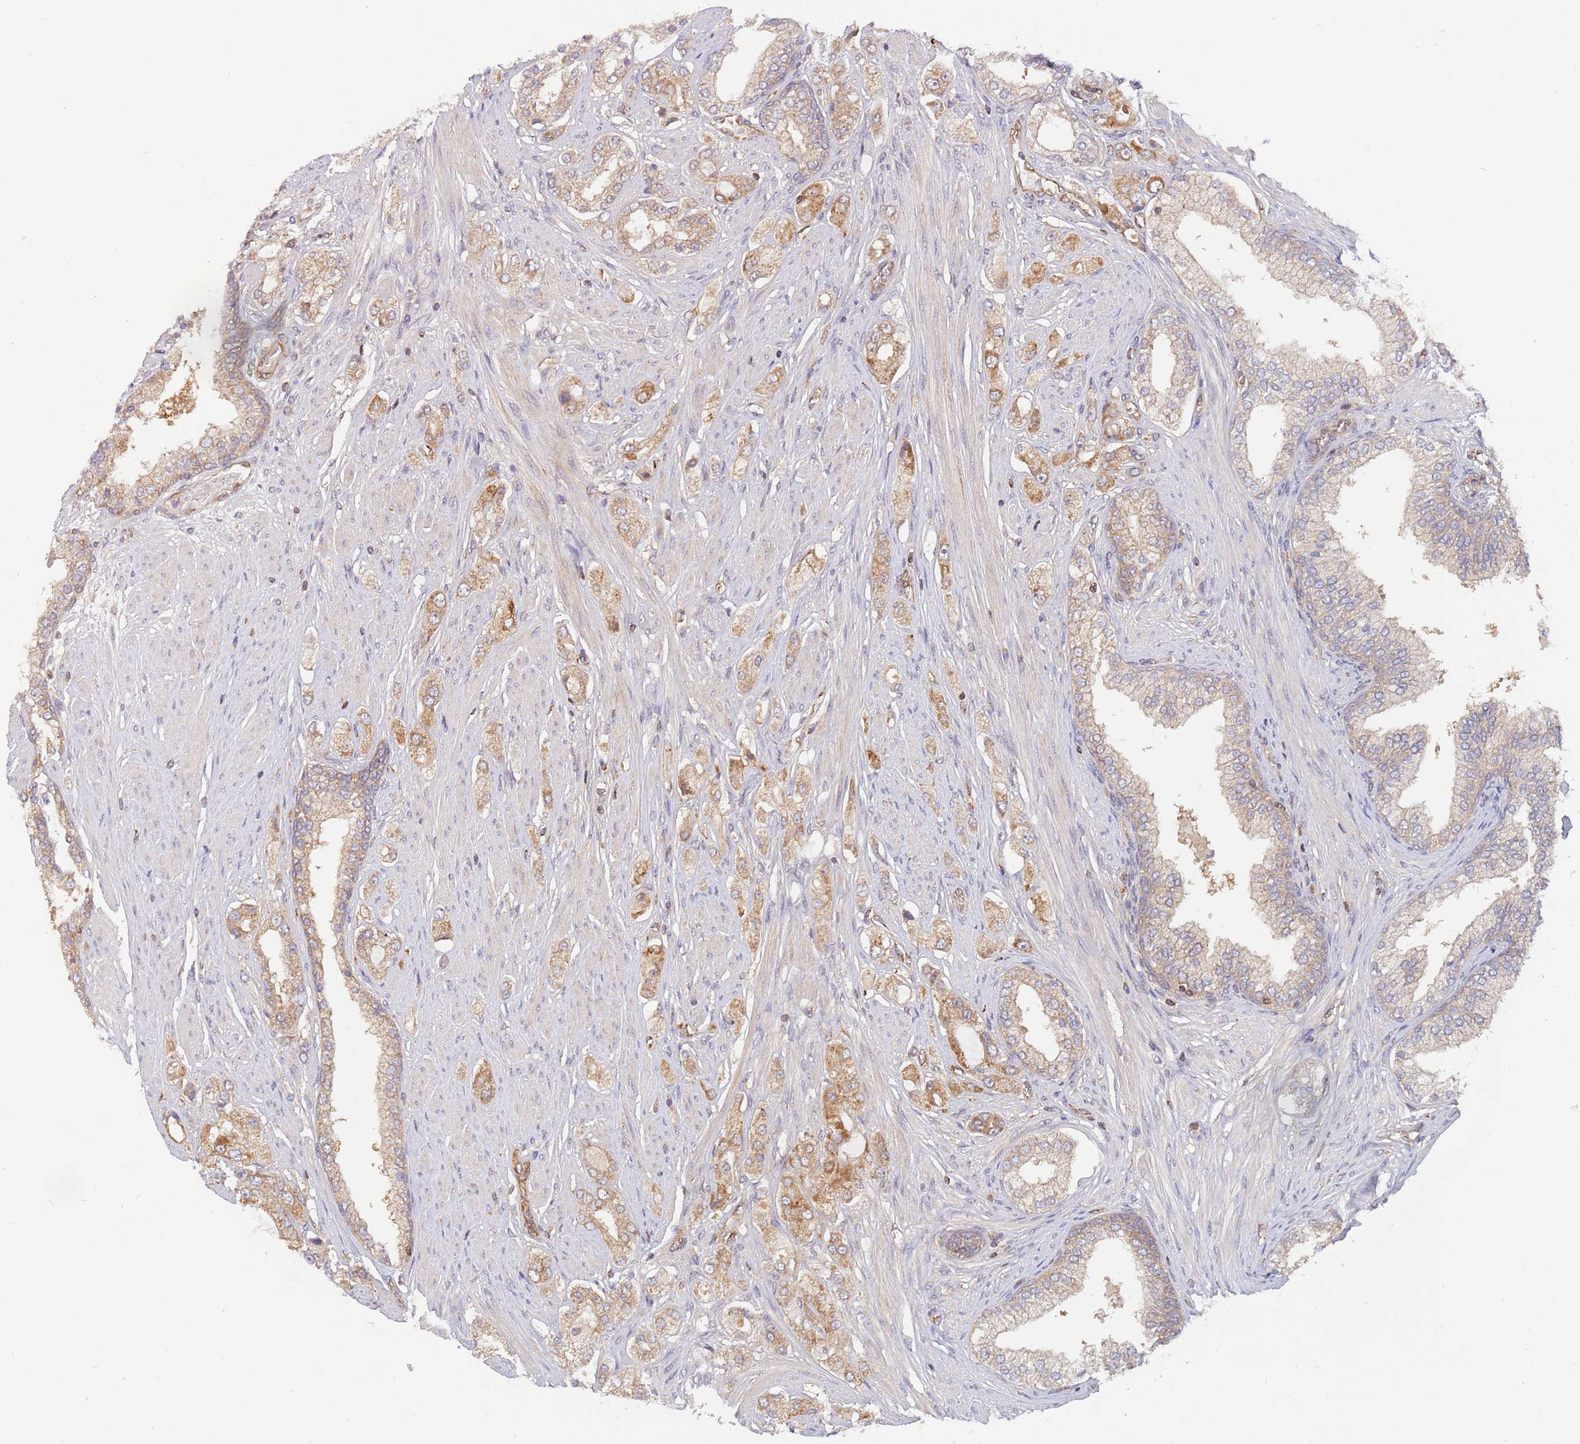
{"staining": {"intensity": "moderate", "quantity": "25%-75%", "location": "cytoplasmic/membranous"}, "tissue": "prostate cancer", "cell_type": "Tumor cells", "image_type": "cancer", "snomed": [{"axis": "morphology", "description": "Adenocarcinoma, High grade"}, {"axis": "topography", "description": "Prostate"}], "caption": "A photomicrograph of prostate high-grade adenocarcinoma stained for a protein displays moderate cytoplasmic/membranous brown staining in tumor cells. (DAB (3,3'-diaminobenzidine) IHC with brightfield microscopy, high magnification).", "gene": "GUK1", "patient": {"sex": "male", "age": 68}}